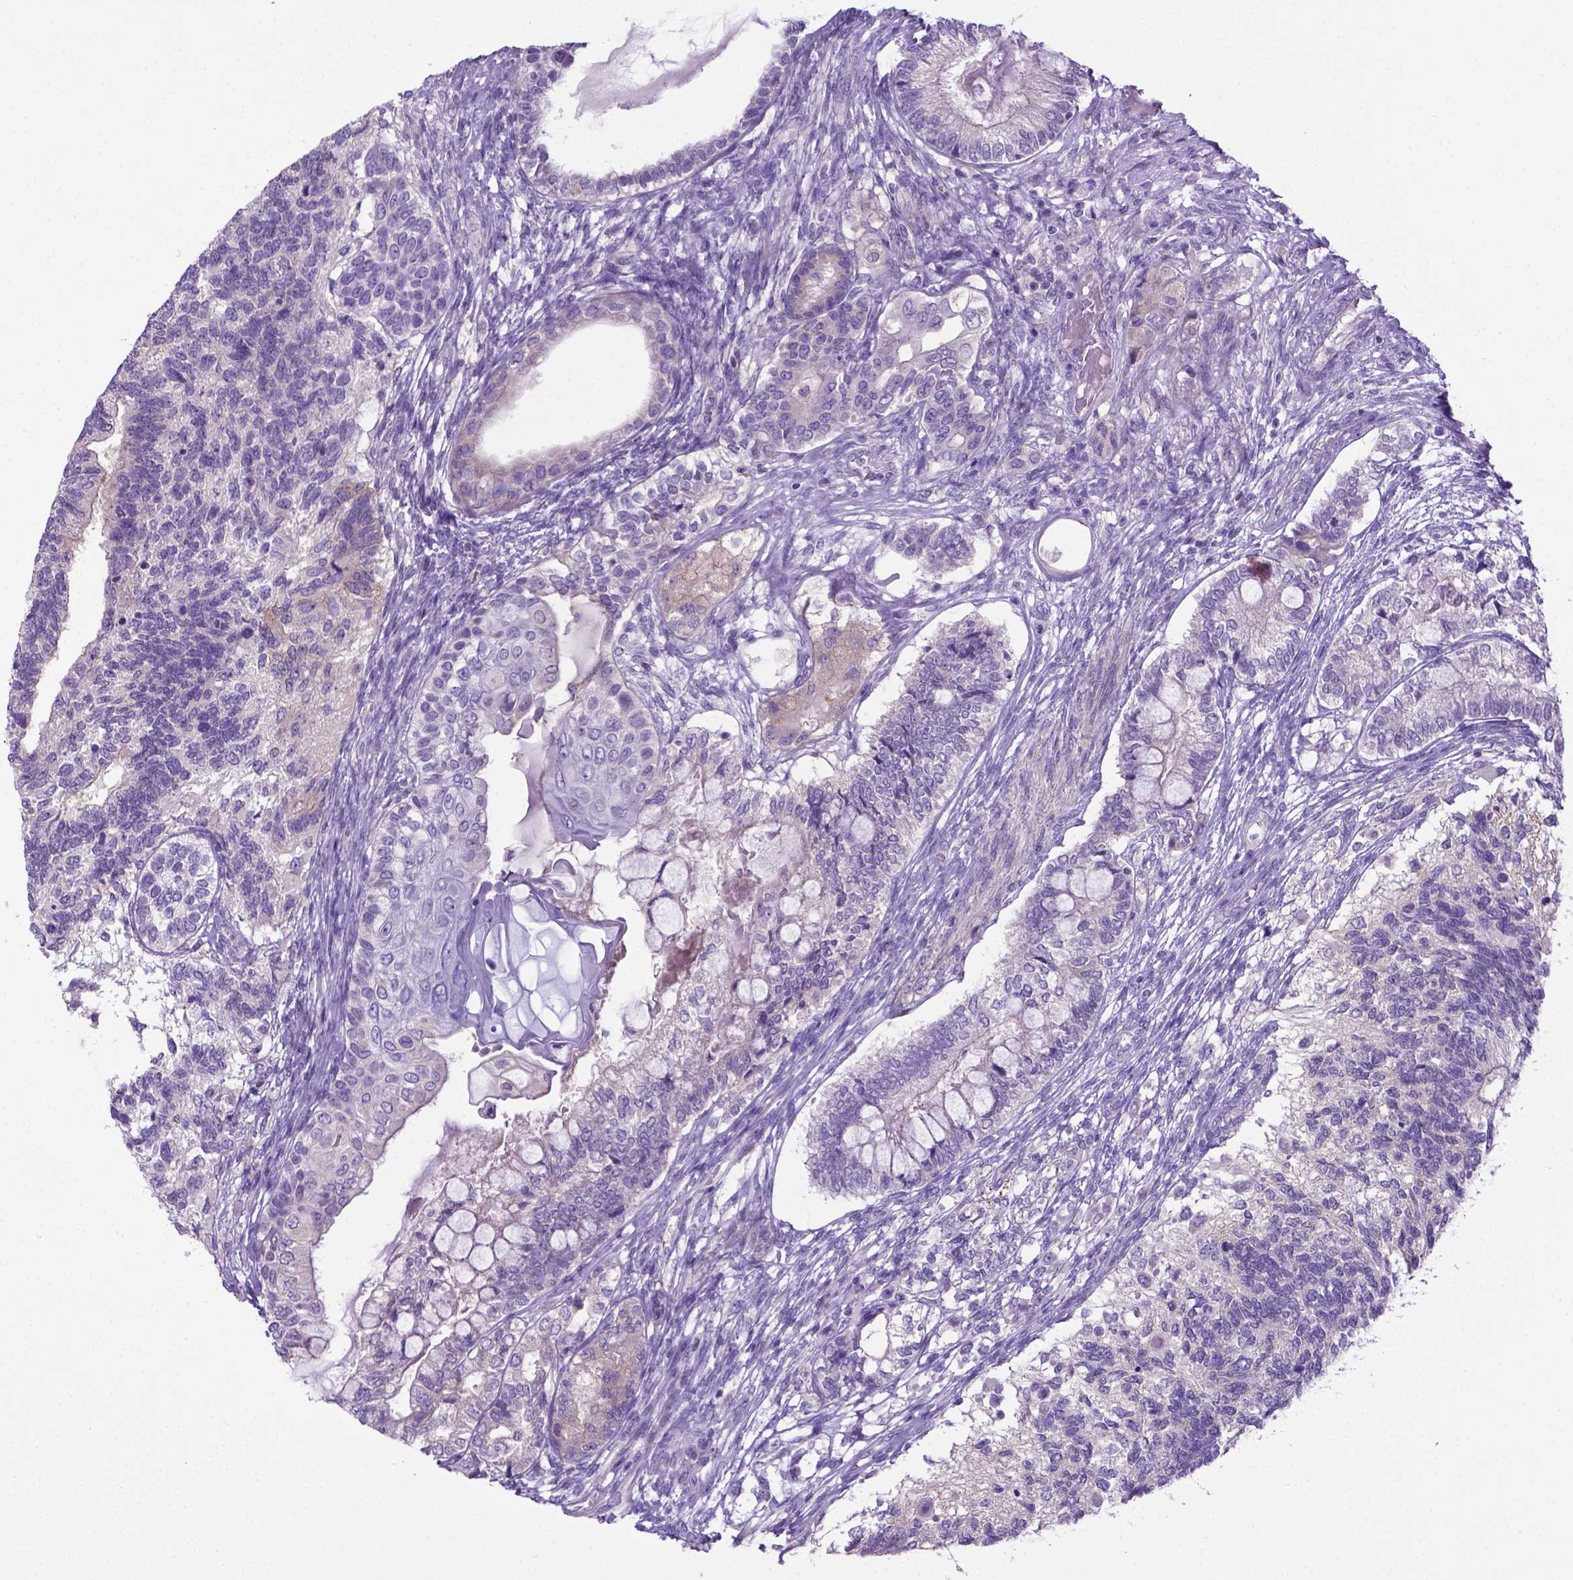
{"staining": {"intensity": "negative", "quantity": "none", "location": "none"}, "tissue": "testis cancer", "cell_type": "Tumor cells", "image_type": "cancer", "snomed": [{"axis": "morphology", "description": "Seminoma, NOS"}, {"axis": "morphology", "description": "Carcinoma, Embryonal, NOS"}, {"axis": "topography", "description": "Testis"}], "caption": "Tumor cells show no significant protein positivity in testis seminoma.", "gene": "ADRA2B", "patient": {"sex": "male", "age": 41}}